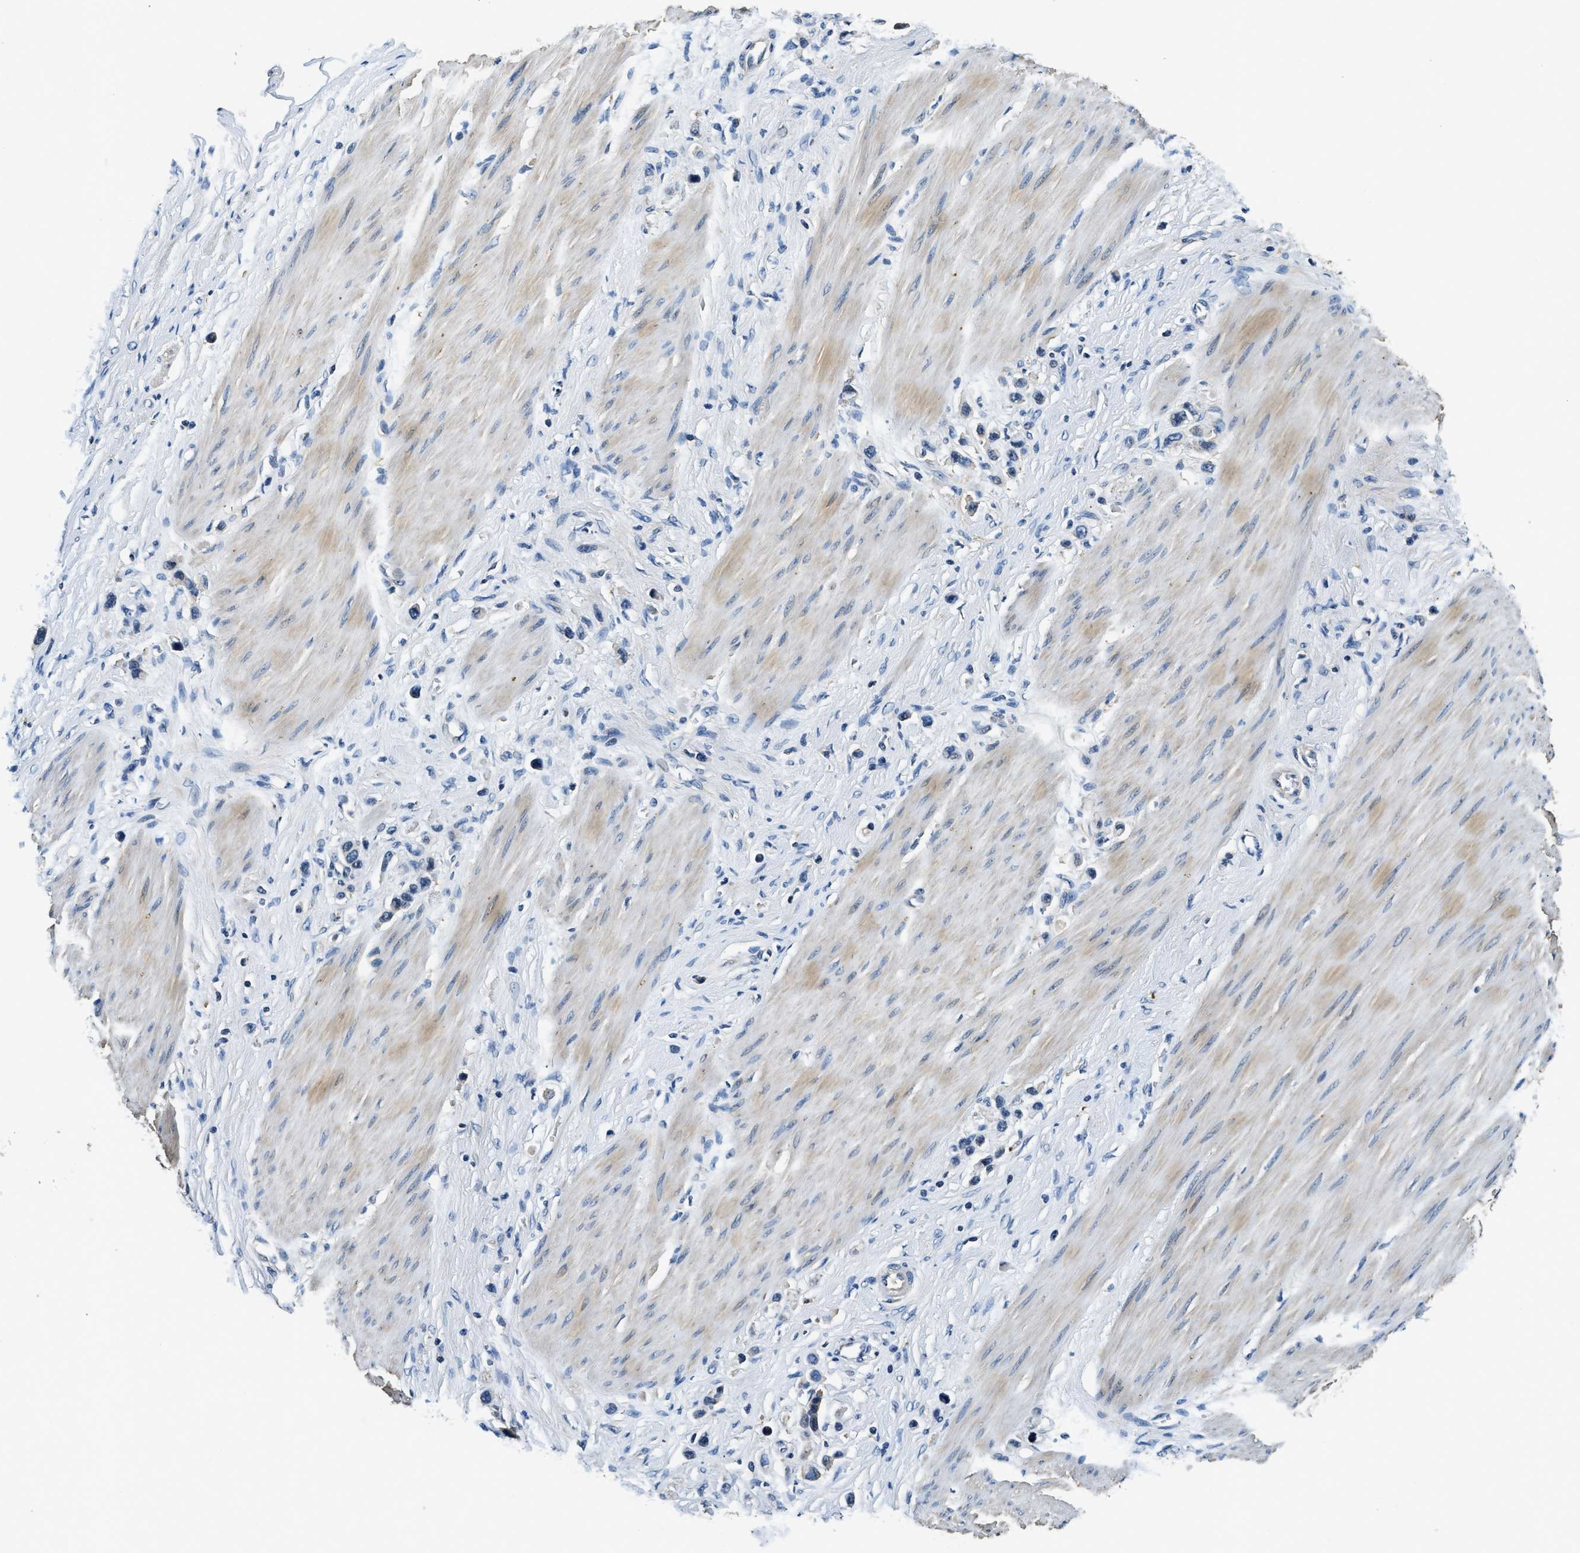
{"staining": {"intensity": "negative", "quantity": "none", "location": "none"}, "tissue": "stomach cancer", "cell_type": "Tumor cells", "image_type": "cancer", "snomed": [{"axis": "morphology", "description": "Adenocarcinoma, NOS"}, {"axis": "topography", "description": "Stomach"}], "caption": "Immunohistochemical staining of stomach adenocarcinoma demonstrates no significant staining in tumor cells.", "gene": "RESF1", "patient": {"sex": "female", "age": 65}}